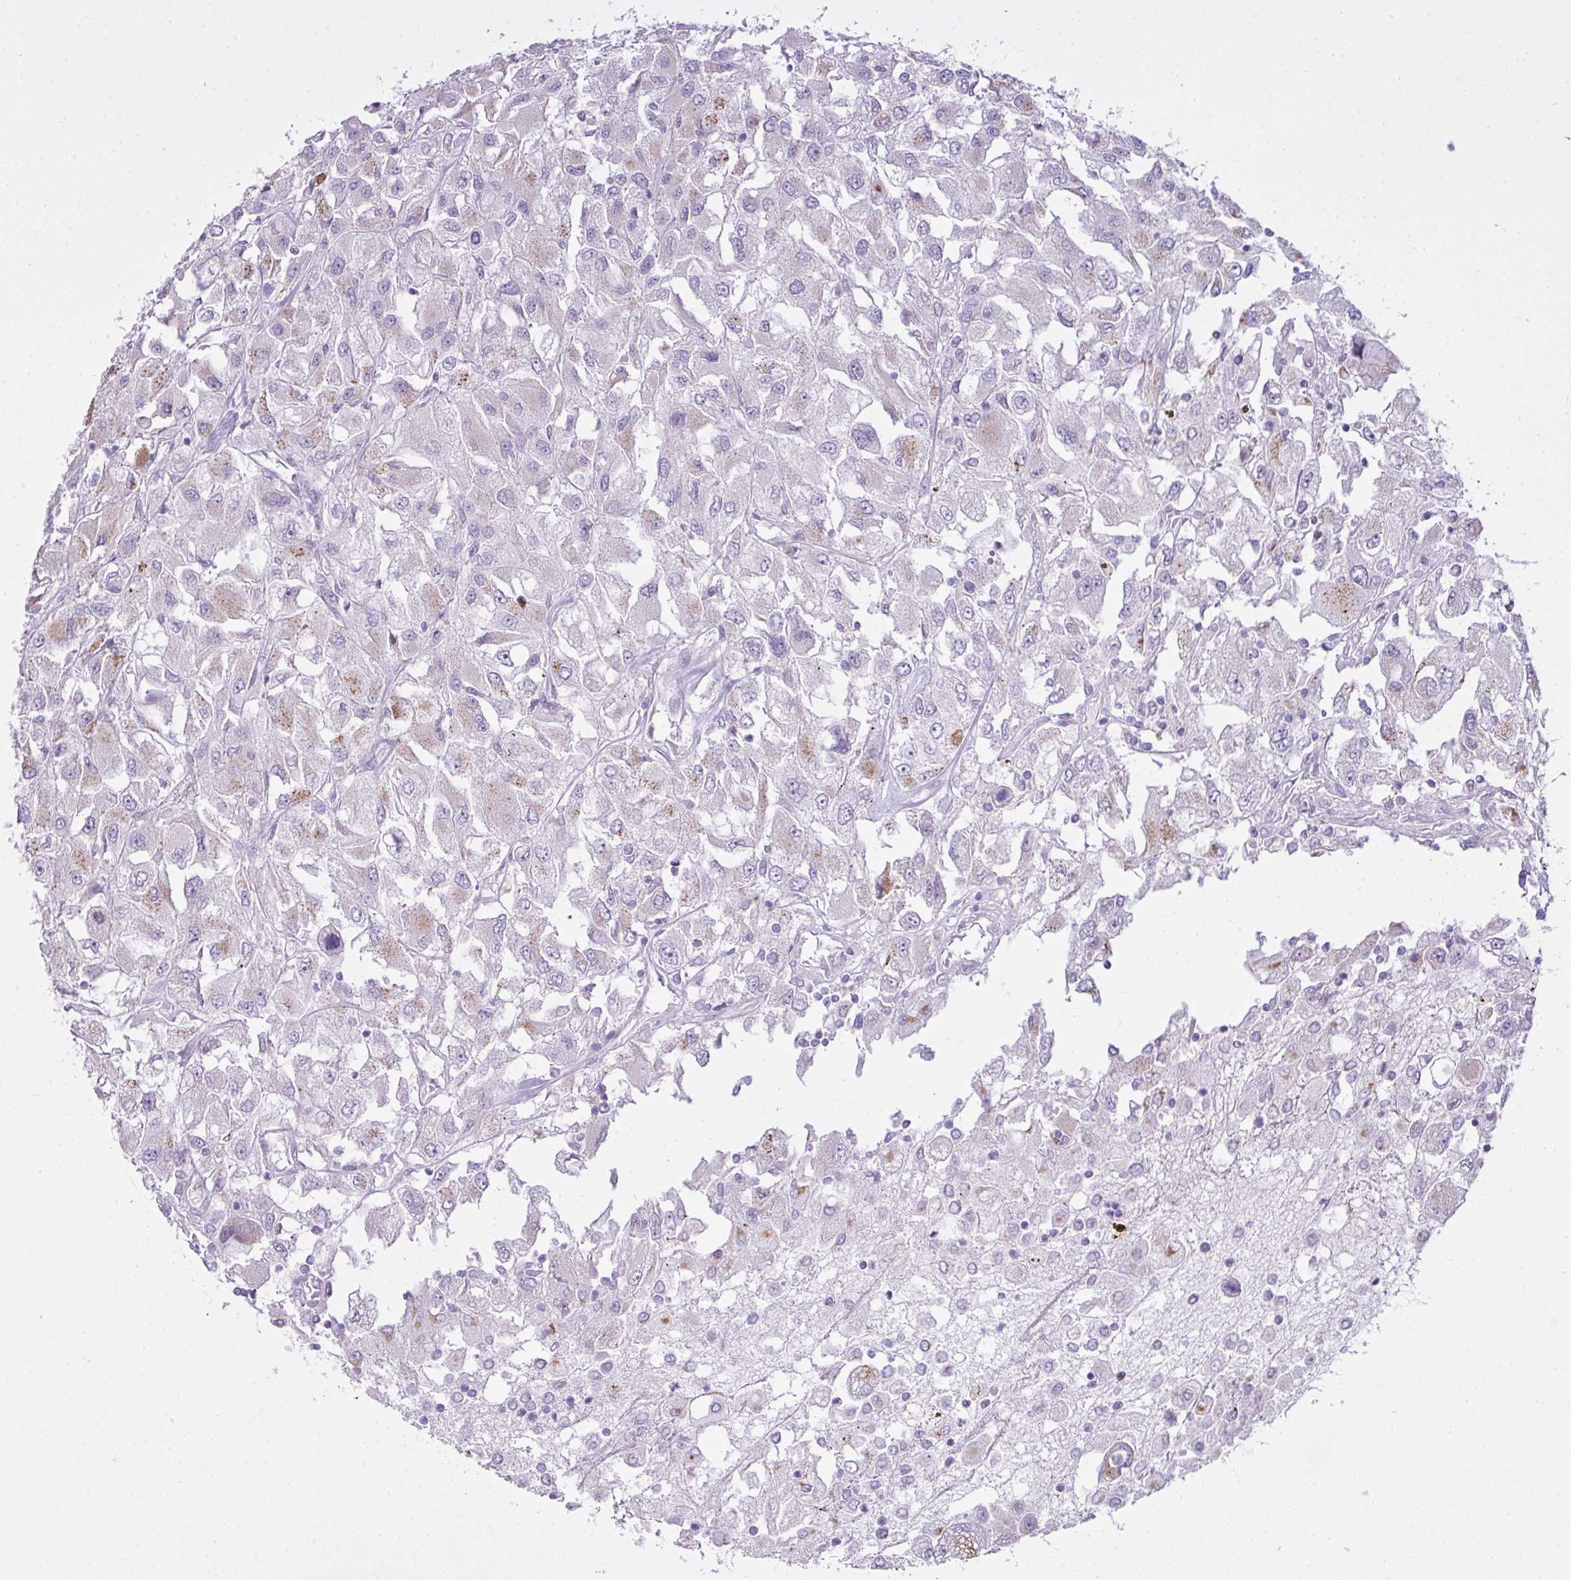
{"staining": {"intensity": "moderate", "quantity": "<25%", "location": "cytoplasmic/membranous"}, "tissue": "renal cancer", "cell_type": "Tumor cells", "image_type": "cancer", "snomed": [{"axis": "morphology", "description": "Adenocarcinoma, NOS"}, {"axis": "topography", "description": "Kidney"}], "caption": "Adenocarcinoma (renal) stained for a protein demonstrates moderate cytoplasmic/membranous positivity in tumor cells.", "gene": "FAM43A", "patient": {"sex": "female", "age": 52}}